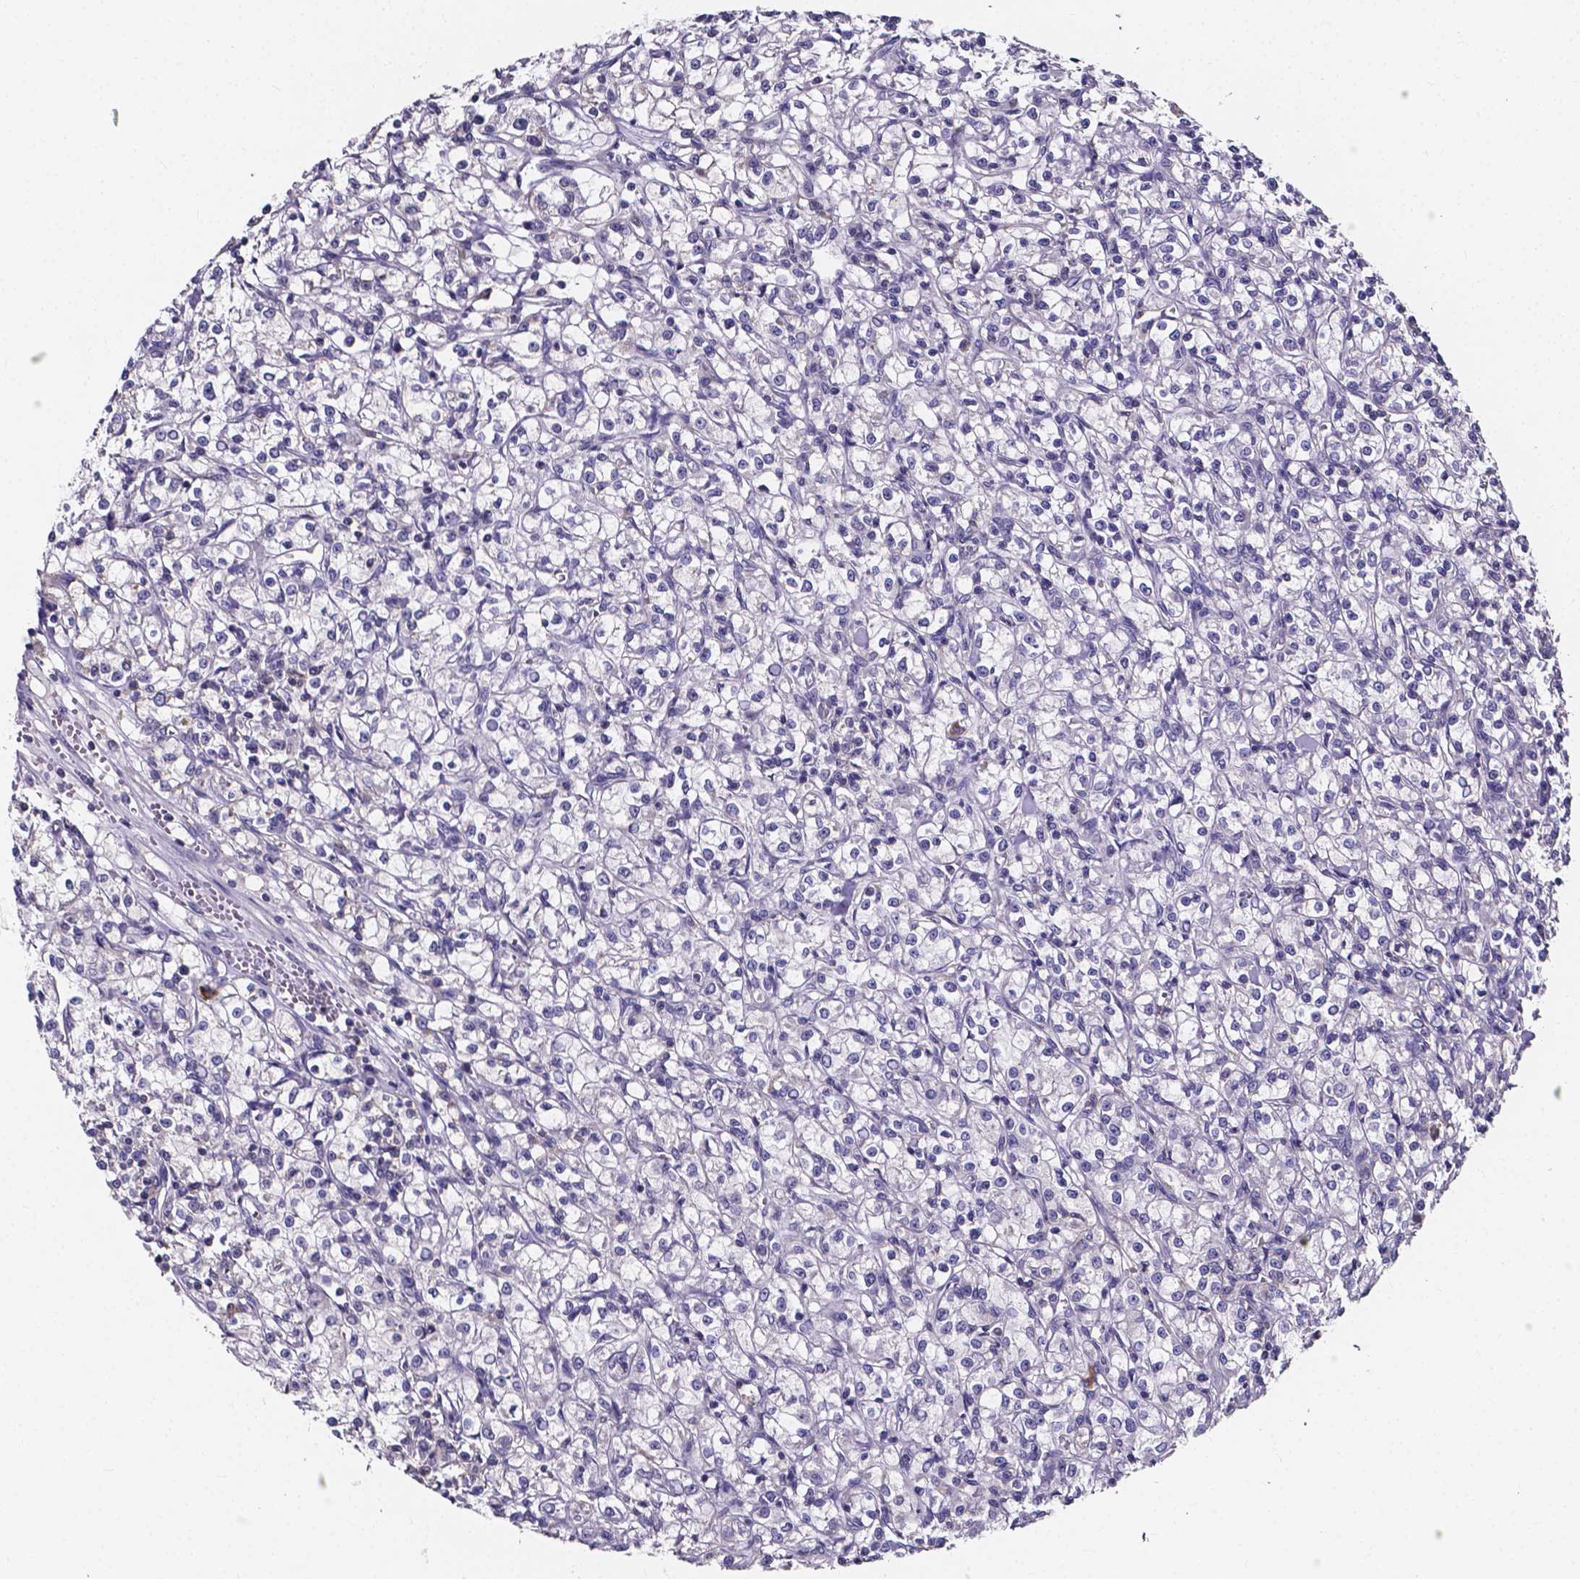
{"staining": {"intensity": "negative", "quantity": "none", "location": "none"}, "tissue": "renal cancer", "cell_type": "Tumor cells", "image_type": "cancer", "snomed": [{"axis": "morphology", "description": "Adenocarcinoma, NOS"}, {"axis": "topography", "description": "Kidney"}], "caption": "Immunohistochemistry micrograph of neoplastic tissue: human adenocarcinoma (renal) stained with DAB reveals no significant protein staining in tumor cells.", "gene": "SPOCD1", "patient": {"sex": "female", "age": 59}}